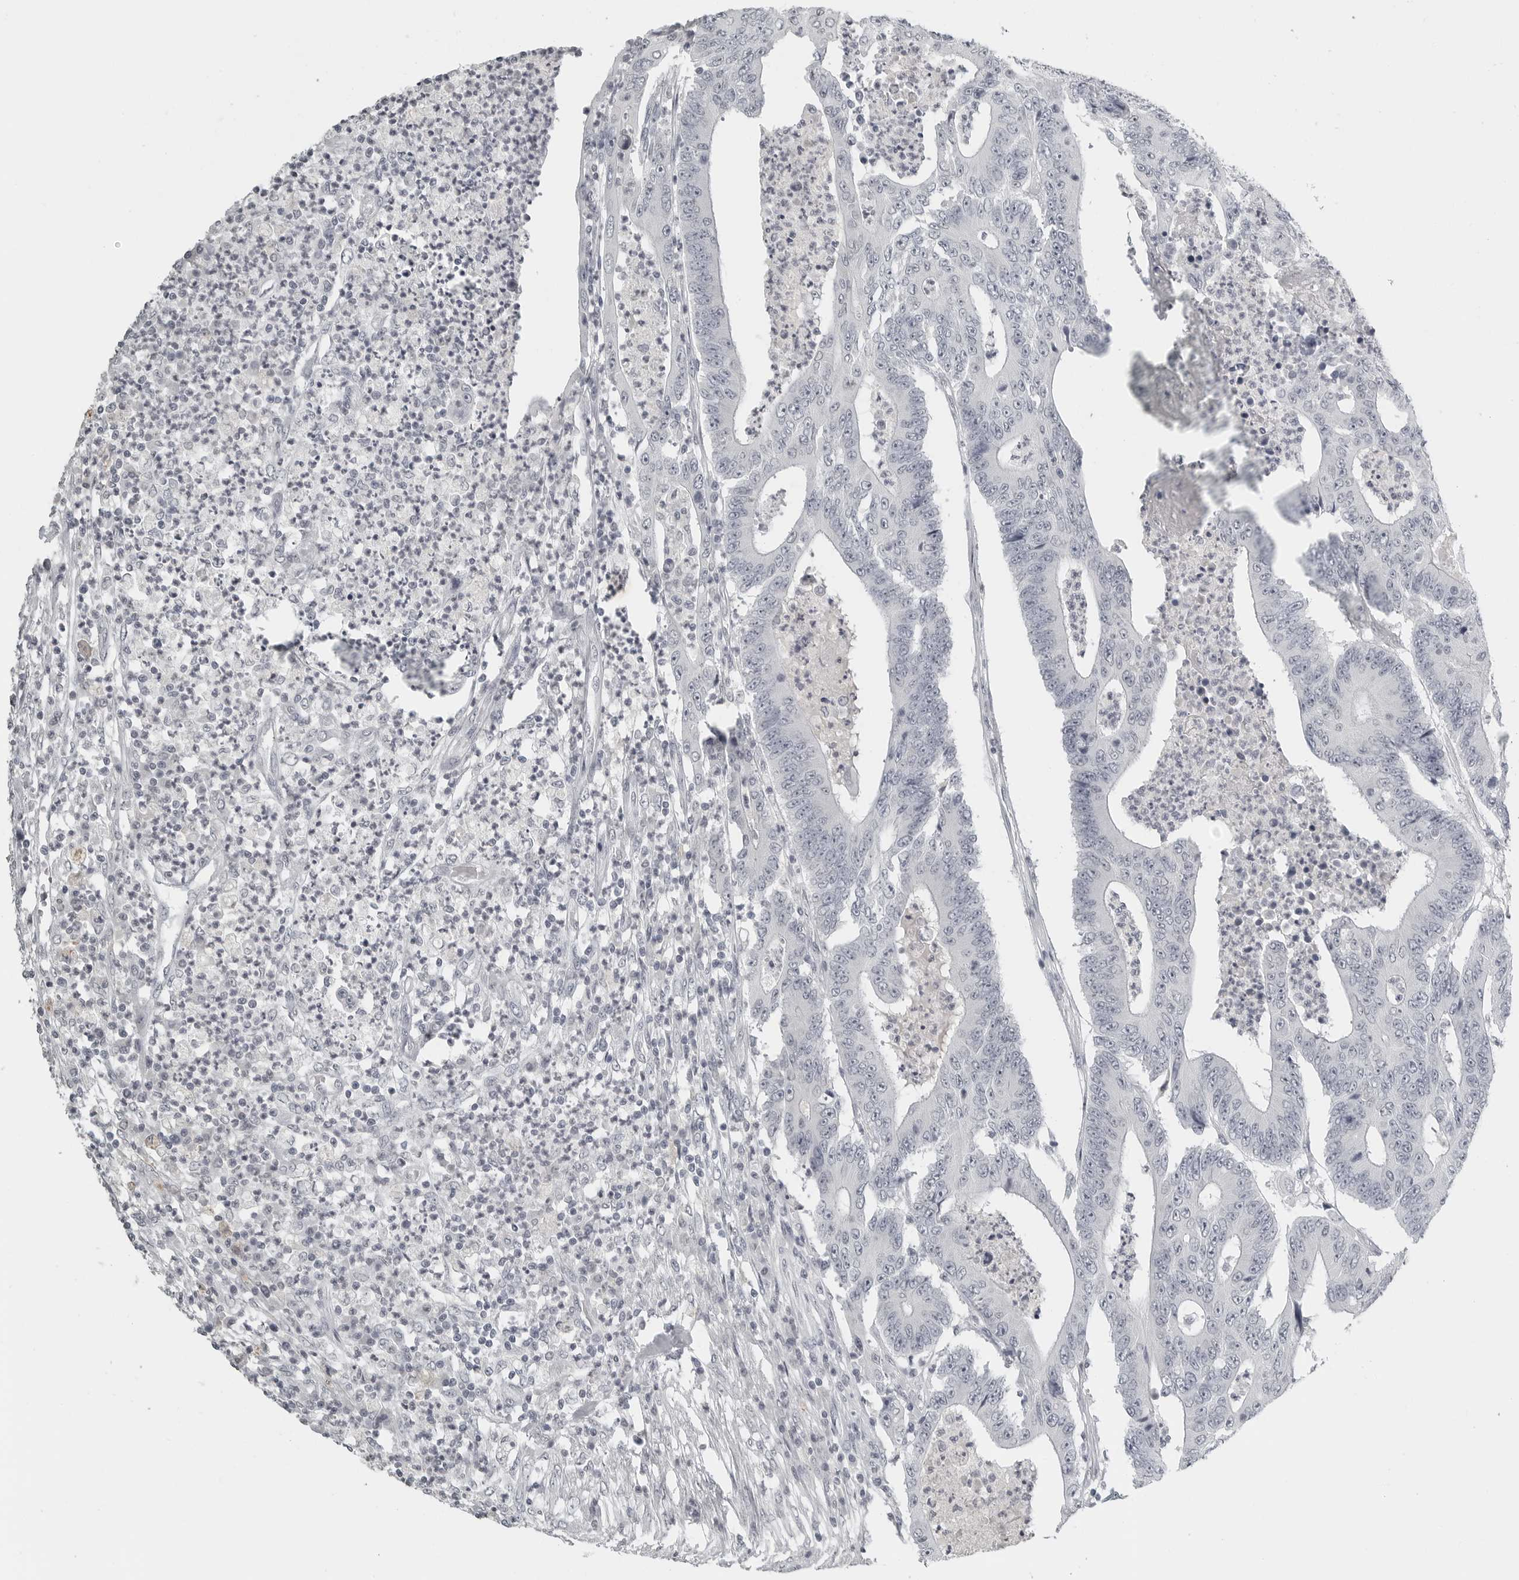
{"staining": {"intensity": "negative", "quantity": "none", "location": "none"}, "tissue": "colorectal cancer", "cell_type": "Tumor cells", "image_type": "cancer", "snomed": [{"axis": "morphology", "description": "Adenocarcinoma, NOS"}, {"axis": "topography", "description": "Colon"}], "caption": "The photomicrograph exhibits no significant positivity in tumor cells of colorectal cancer.", "gene": "BPIFA1", "patient": {"sex": "male", "age": 83}}